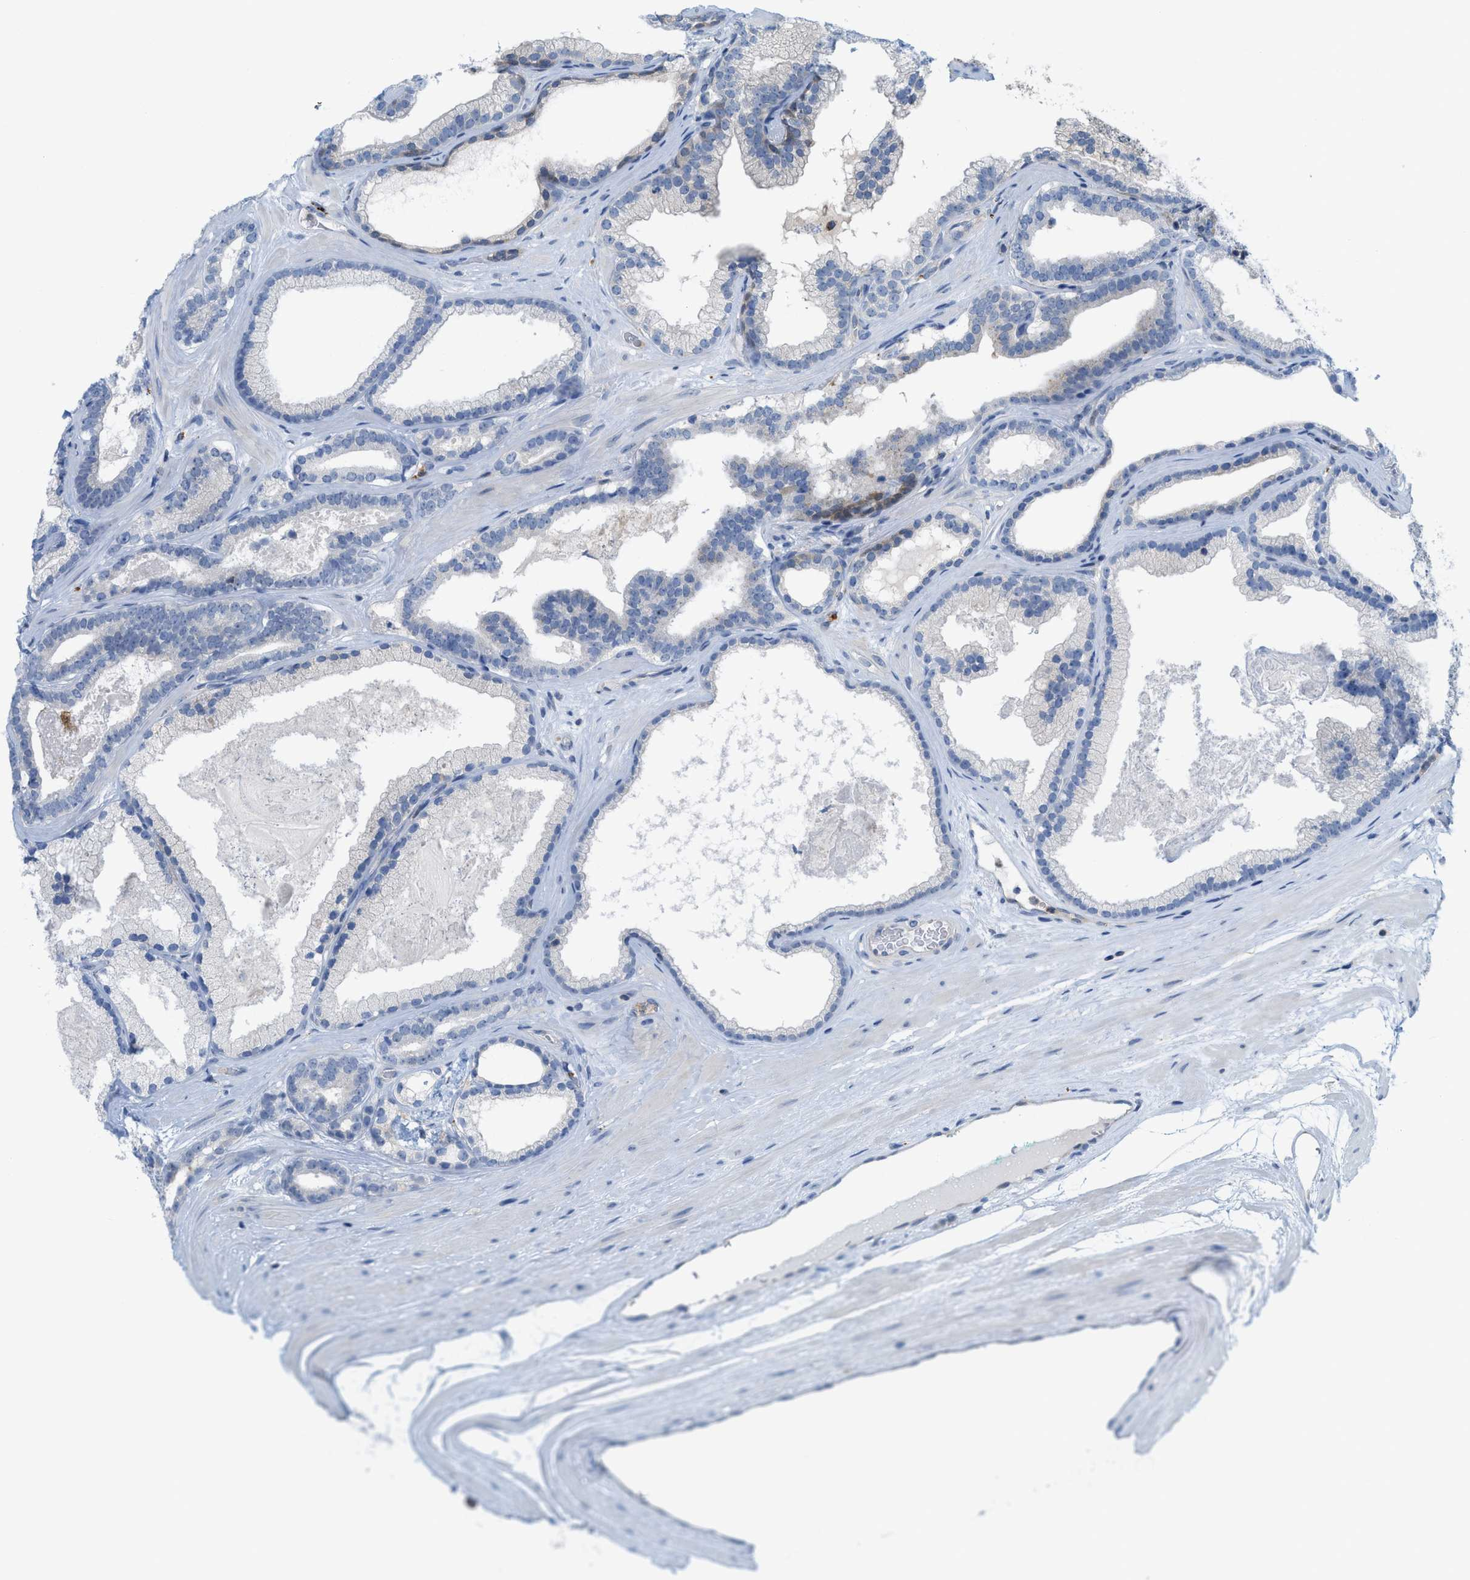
{"staining": {"intensity": "negative", "quantity": "none", "location": "none"}, "tissue": "prostate cancer", "cell_type": "Tumor cells", "image_type": "cancer", "snomed": [{"axis": "morphology", "description": "Adenocarcinoma, High grade"}, {"axis": "topography", "description": "Prostate"}], "caption": "Immunohistochemistry (IHC) image of neoplastic tissue: adenocarcinoma (high-grade) (prostate) stained with DAB (3,3'-diaminobenzidine) exhibits no significant protein positivity in tumor cells. (Brightfield microscopy of DAB immunohistochemistry at high magnification).", "gene": "CSTB", "patient": {"sex": "male", "age": 60}}